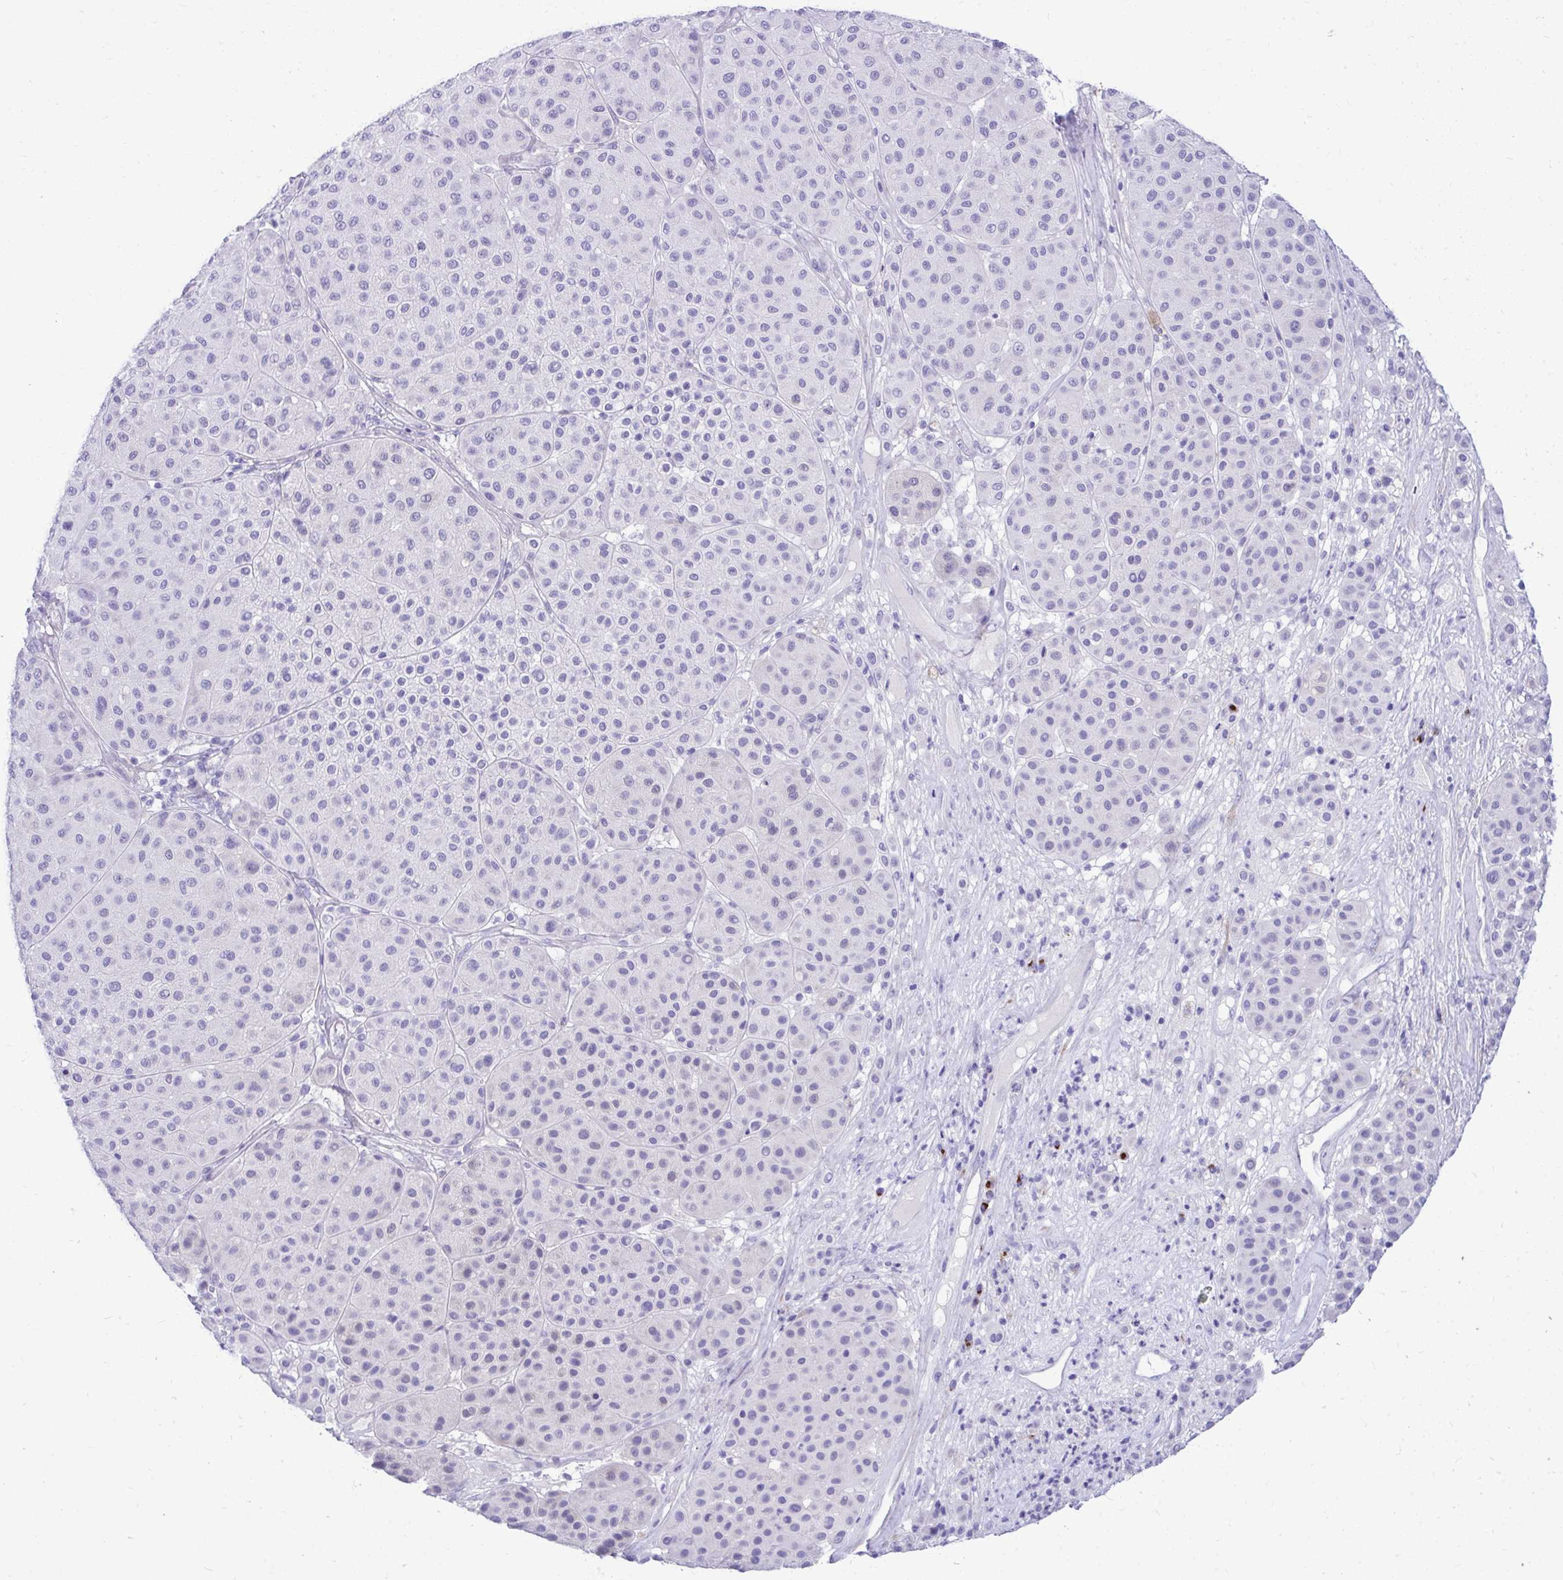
{"staining": {"intensity": "negative", "quantity": "none", "location": "none"}, "tissue": "melanoma", "cell_type": "Tumor cells", "image_type": "cancer", "snomed": [{"axis": "morphology", "description": "Malignant melanoma, Metastatic site"}, {"axis": "topography", "description": "Smooth muscle"}], "caption": "DAB (3,3'-diaminobenzidine) immunohistochemical staining of melanoma demonstrates no significant staining in tumor cells.", "gene": "ANKDD1B", "patient": {"sex": "male", "age": 41}}